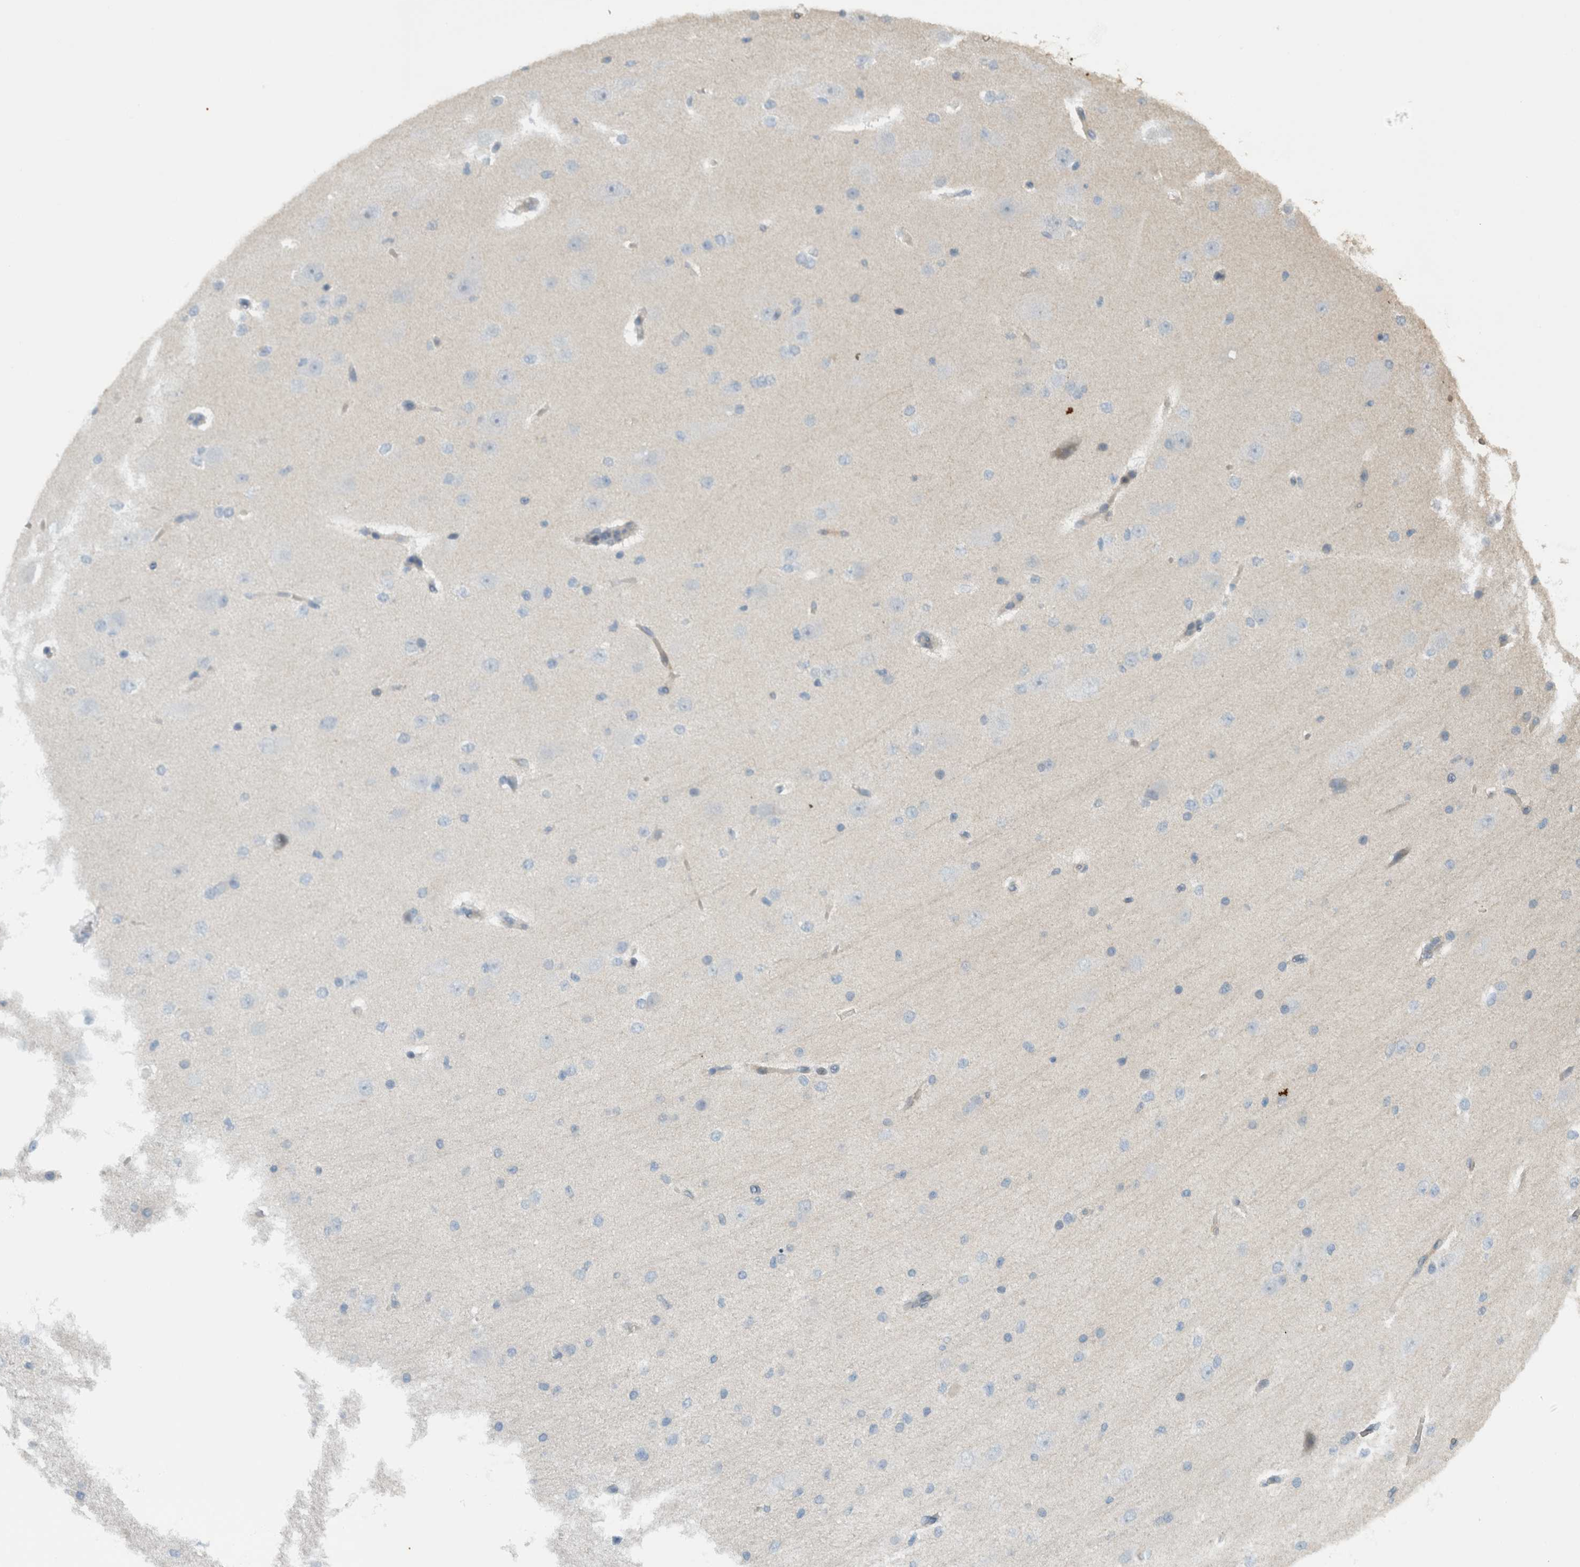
{"staining": {"intensity": "negative", "quantity": "none", "location": "none"}, "tissue": "cerebral cortex", "cell_type": "Endothelial cells", "image_type": "normal", "snomed": [{"axis": "morphology", "description": "Normal tissue, NOS"}, {"axis": "morphology", "description": "Developmental malformation"}, {"axis": "topography", "description": "Cerebral cortex"}], "caption": "The immunohistochemistry (IHC) photomicrograph has no significant staining in endothelial cells of cerebral cortex. Brightfield microscopy of immunohistochemistry (IHC) stained with DAB (3,3'-diaminobenzidine) (brown) and hematoxylin (blue), captured at high magnification.", "gene": "ERCC6L2", "patient": {"sex": "female", "age": 30}}